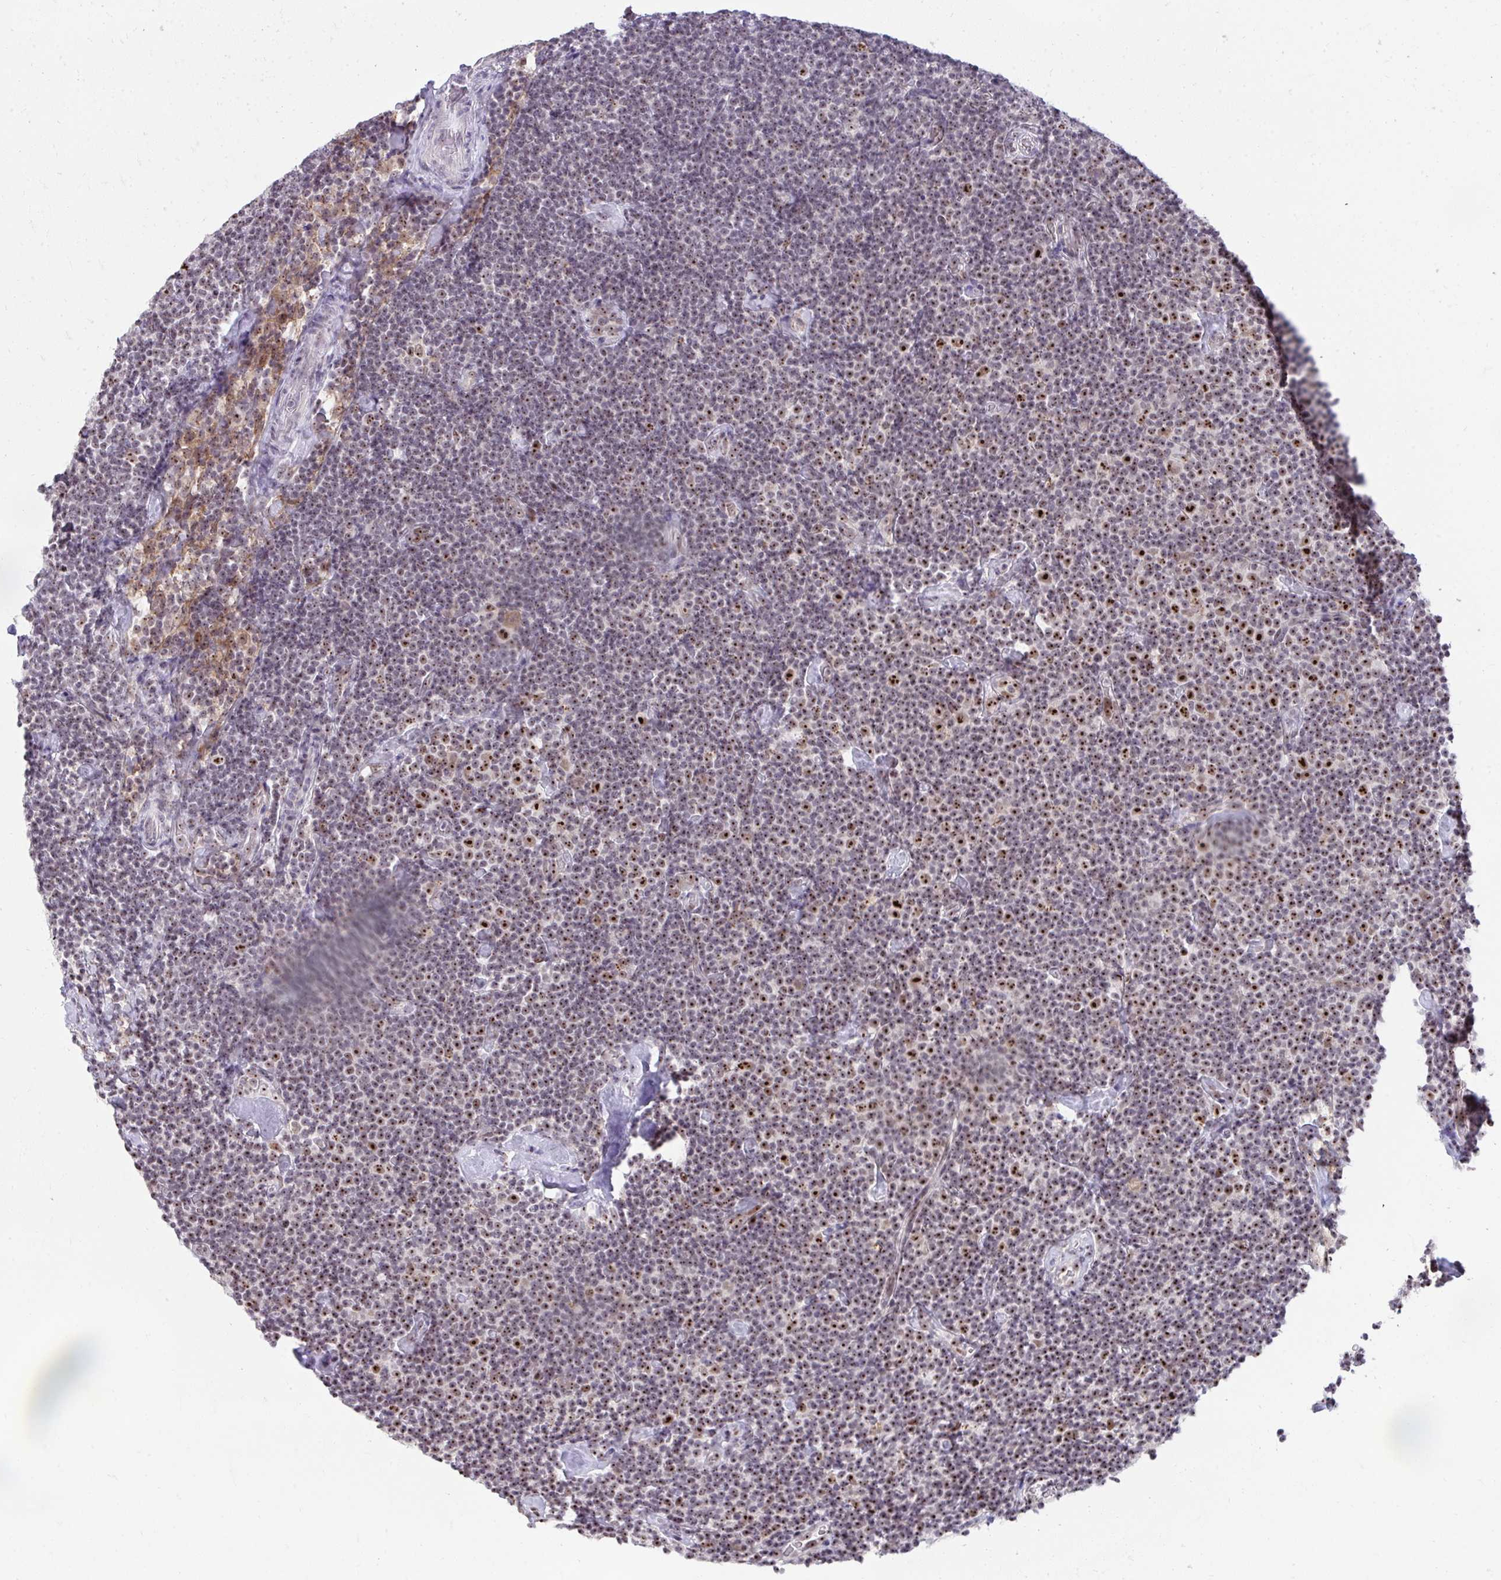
{"staining": {"intensity": "moderate", "quantity": "25%-75%", "location": "nuclear"}, "tissue": "lymphoma", "cell_type": "Tumor cells", "image_type": "cancer", "snomed": [{"axis": "morphology", "description": "Malignant lymphoma, non-Hodgkin's type, Low grade"}, {"axis": "topography", "description": "Lymph node"}], "caption": "The immunohistochemical stain labels moderate nuclear positivity in tumor cells of malignant lymphoma, non-Hodgkin's type (low-grade) tissue.", "gene": "HIRA", "patient": {"sex": "male", "age": 81}}